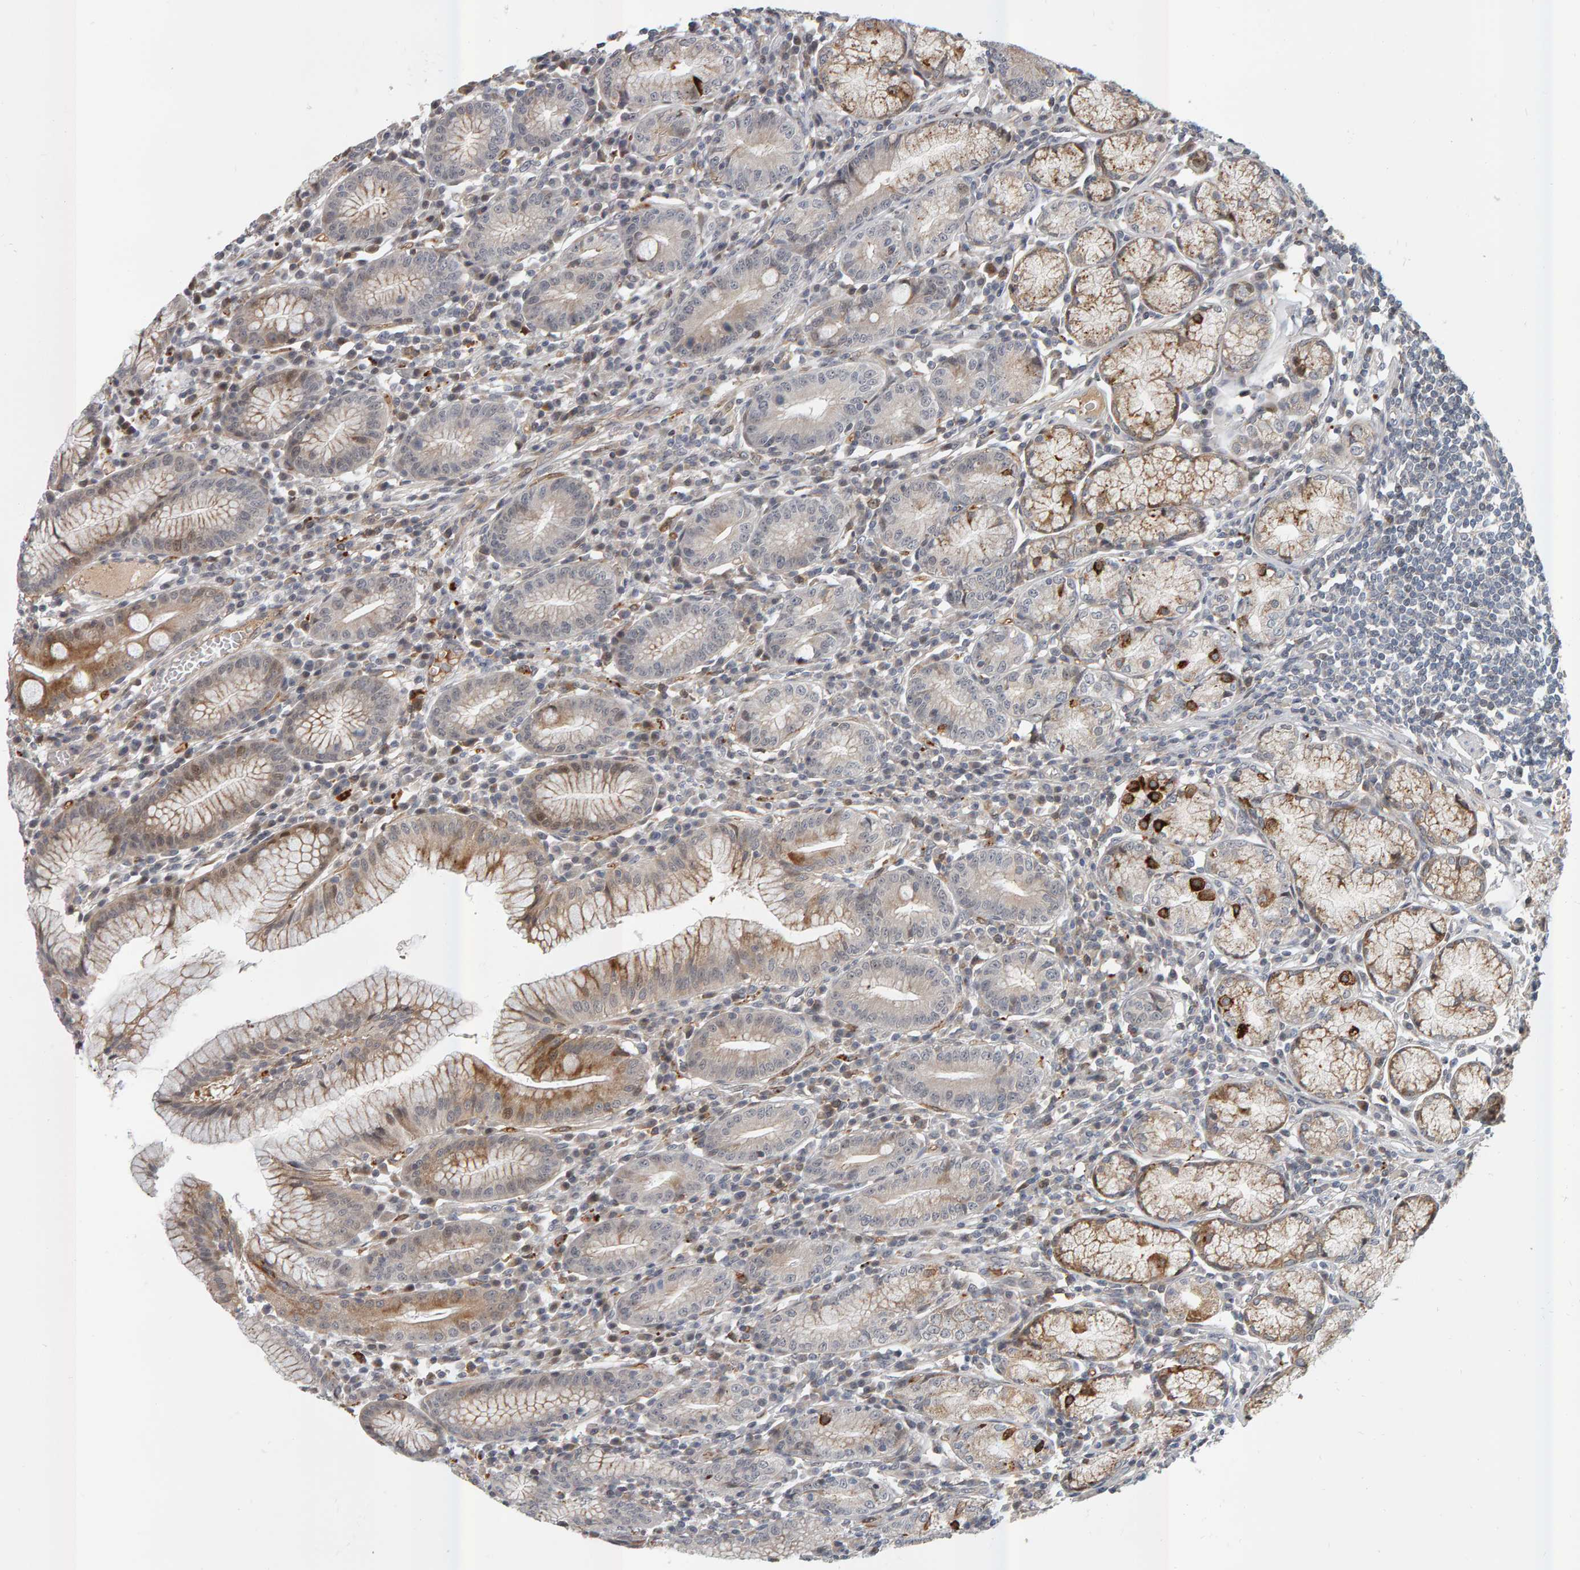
{"staining": {"intensity": "strong", "quantity": "<25%", "location": "cytoplasmic/membranous"}, "tissue": "stomach", "cell_type": "Glandular cells", "image_type": "normal", "snomed": [{"axis": "morphology", "description": "Normal tissue, NOS"}, {"axis": "topography", "description": "Stomach"}], "caption": "Approximately <25% of glandular cells in benign human stomach reveal strong cytoplasmic/membranous protein expression as visualized by brown immunohistochemical staining.", "gene": "ZNF160", "patient": {"sex": "male", "age": 55}}